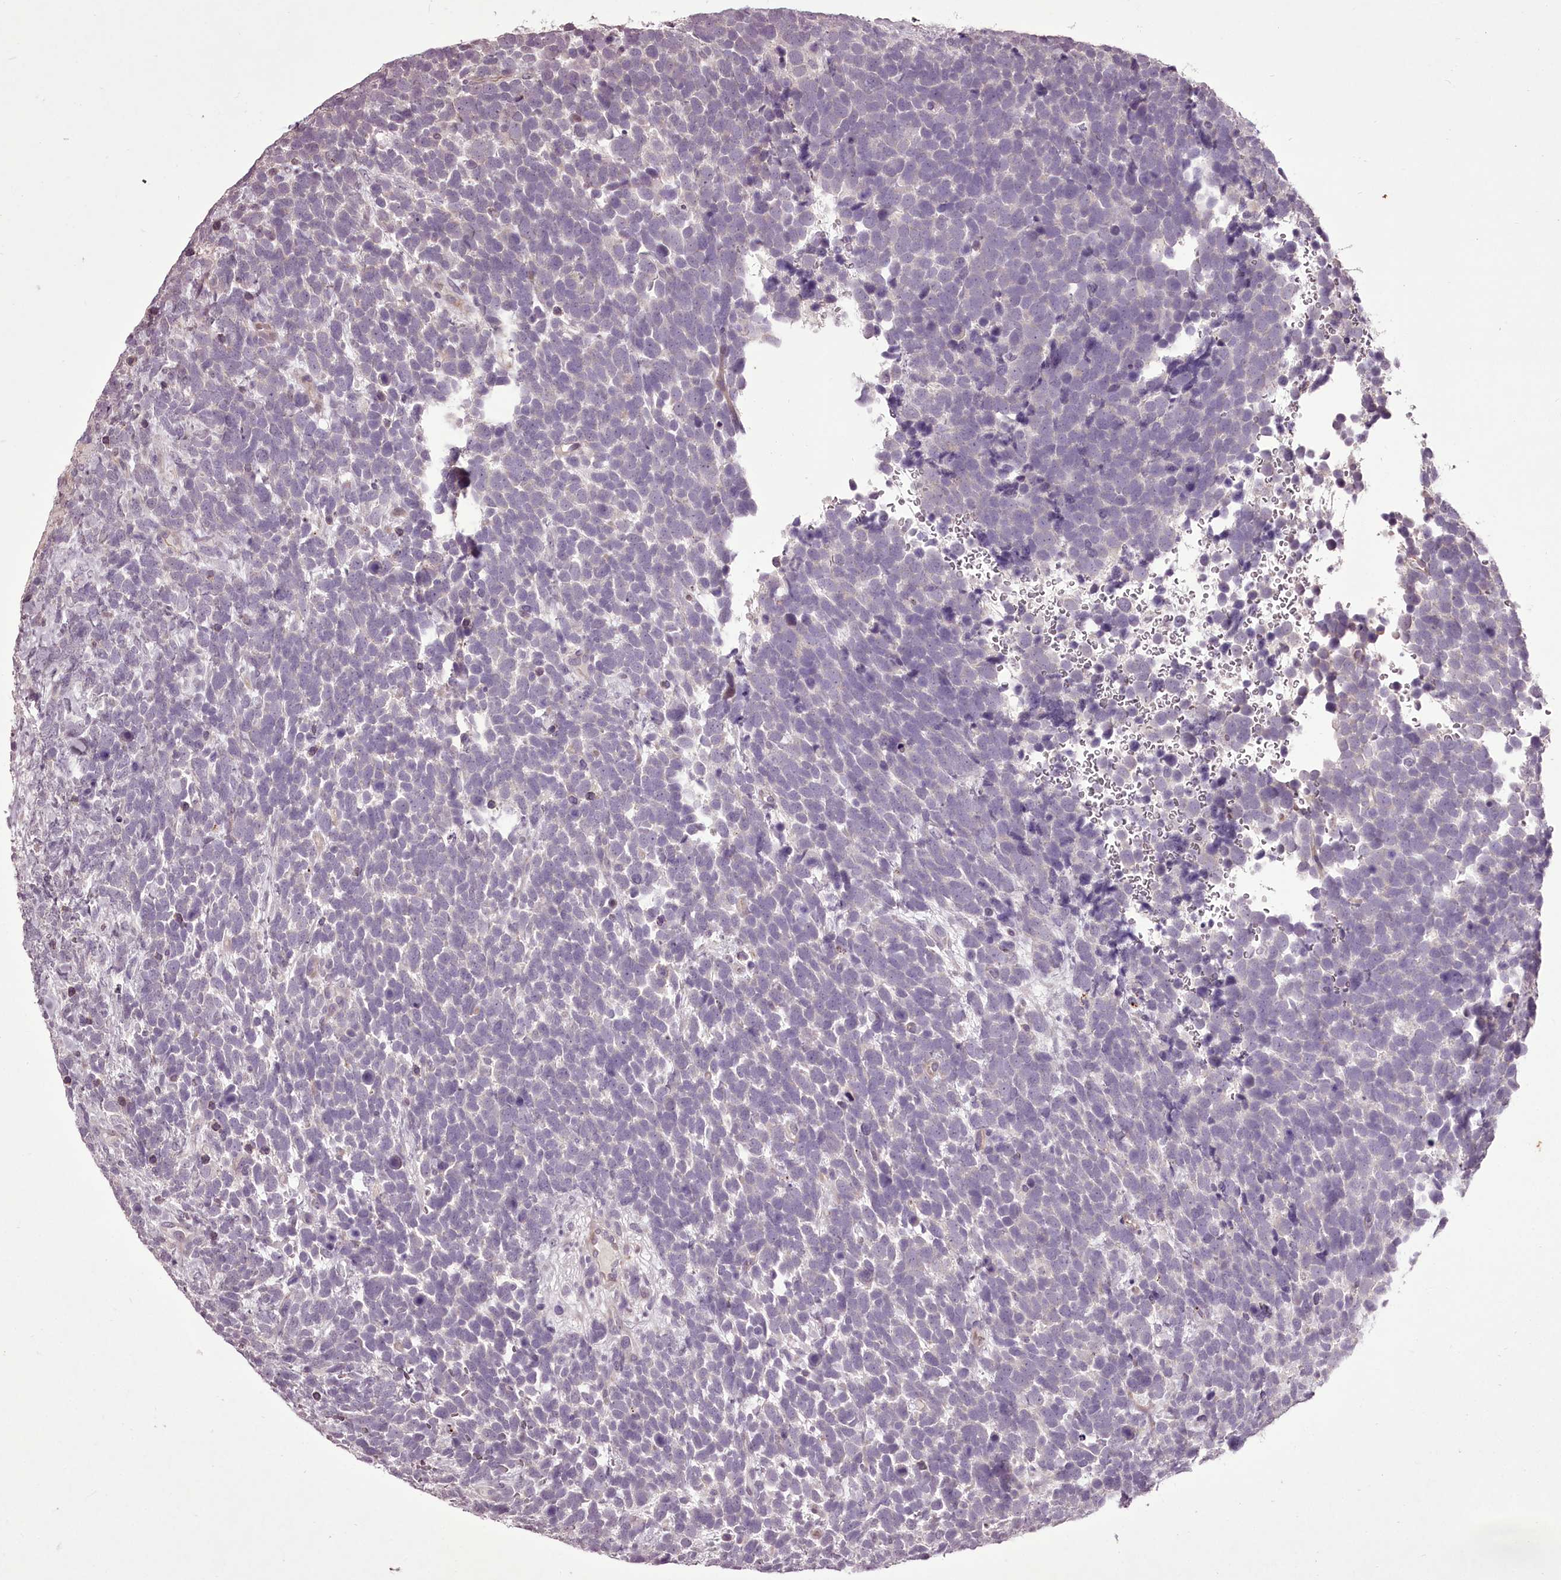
{"staining": {"intensity": "negative", "quantity": "none", "location": "none"}, "tissue": "urothelial cancer", "cell_type": "Tumor cells", "image_type": "cancer", "snomed": [{"axis": "morphology", "description": "Urothelial carcinoma, High grade"}, {"axis": "topography", "description": "Urinary bladder"}], "caption": "The IHC photomicrograph has no significant positivity in tumor cells of urothelial cancer tissue.", "gene": "C1orf56", "patient": {"sex": "female", "age": 82}}